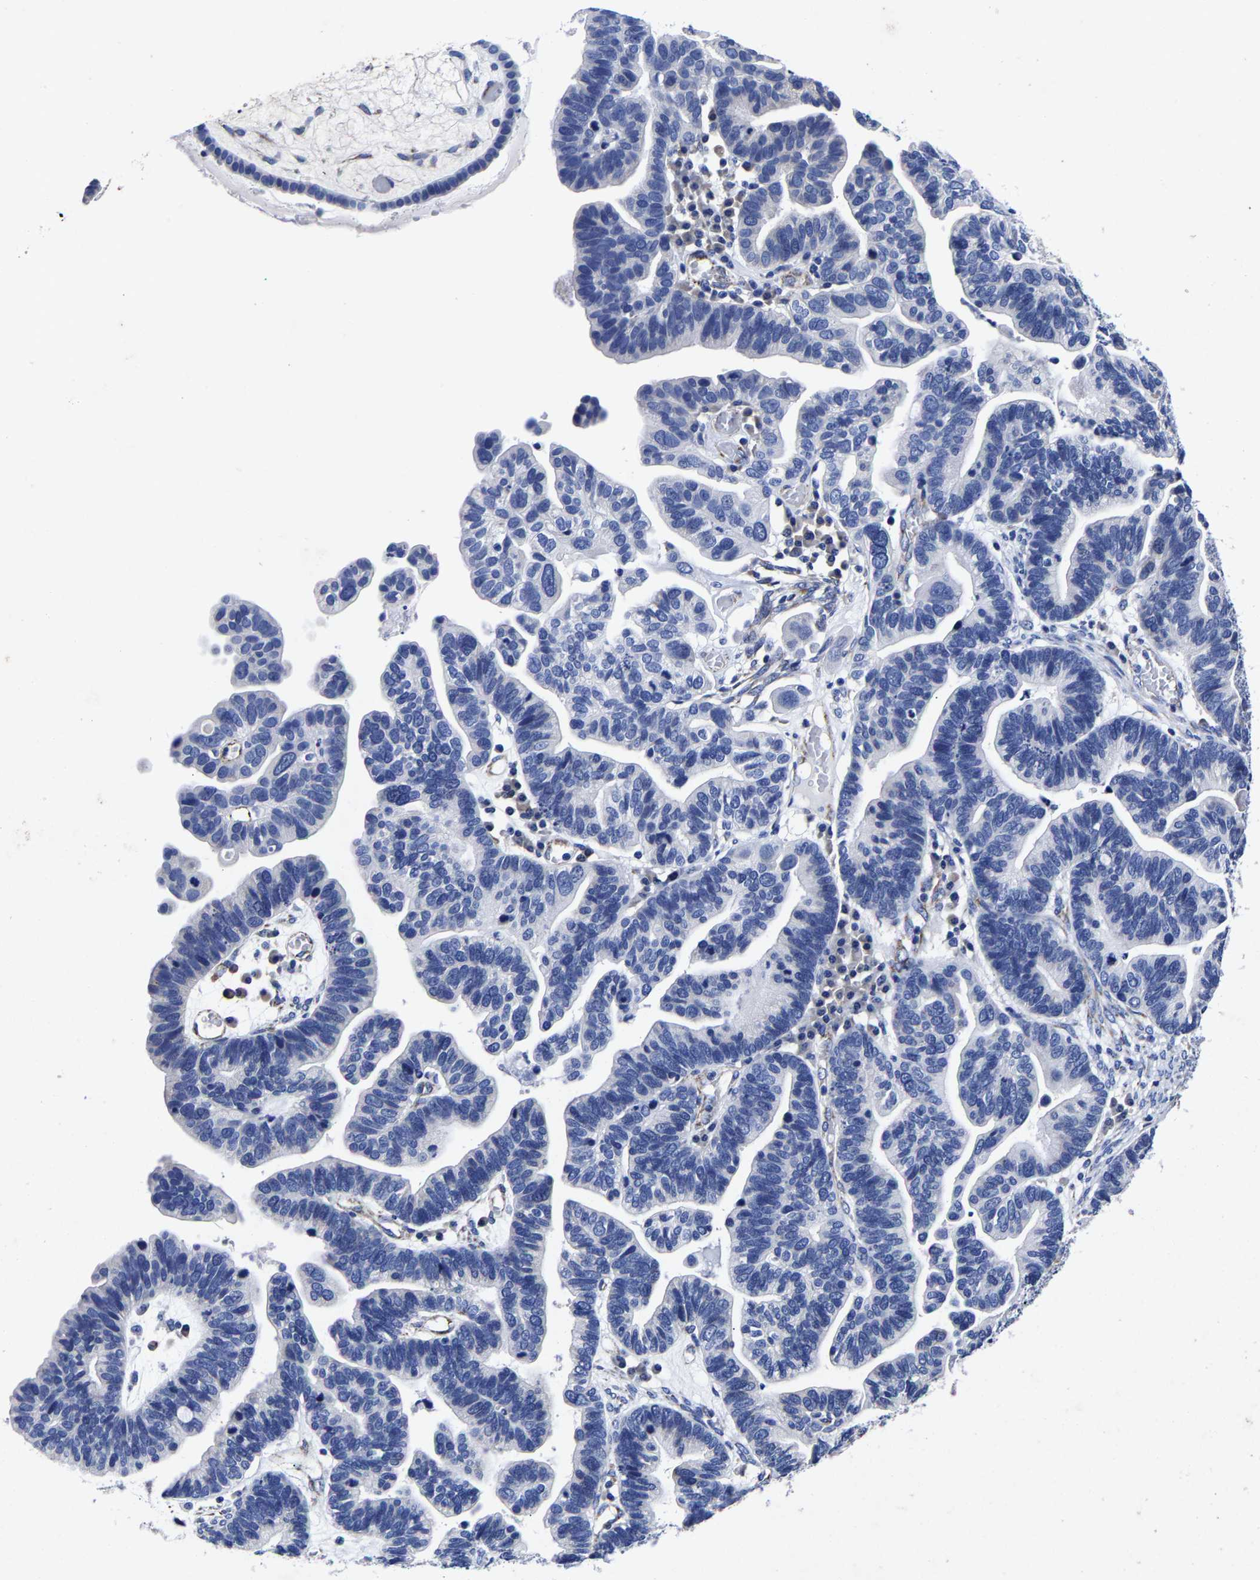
{"staining": {"intensity": "negative", "quantity": "none", "location": "none"}, "tissue": "ovarian cancer", "cell_type": "Tumor cells", "image_type": "cancer", "snomed": [{"axis": "morphology", "description": "Cystadenocarcinoma, serous, NOS"}, {"axis": "topography", "description": "Ovary"}], "caption": "IHC photomicrograph of neoplastic tissue: serous cystadenocarcinoma (ovarian) stained with DAB (3,3'-diaminobenzidine) displays no significant protein staining in tumor cells. Nuclei are stained in blue.", "gene": "AASS", "patient": {"sex": "female", "age": 56}}